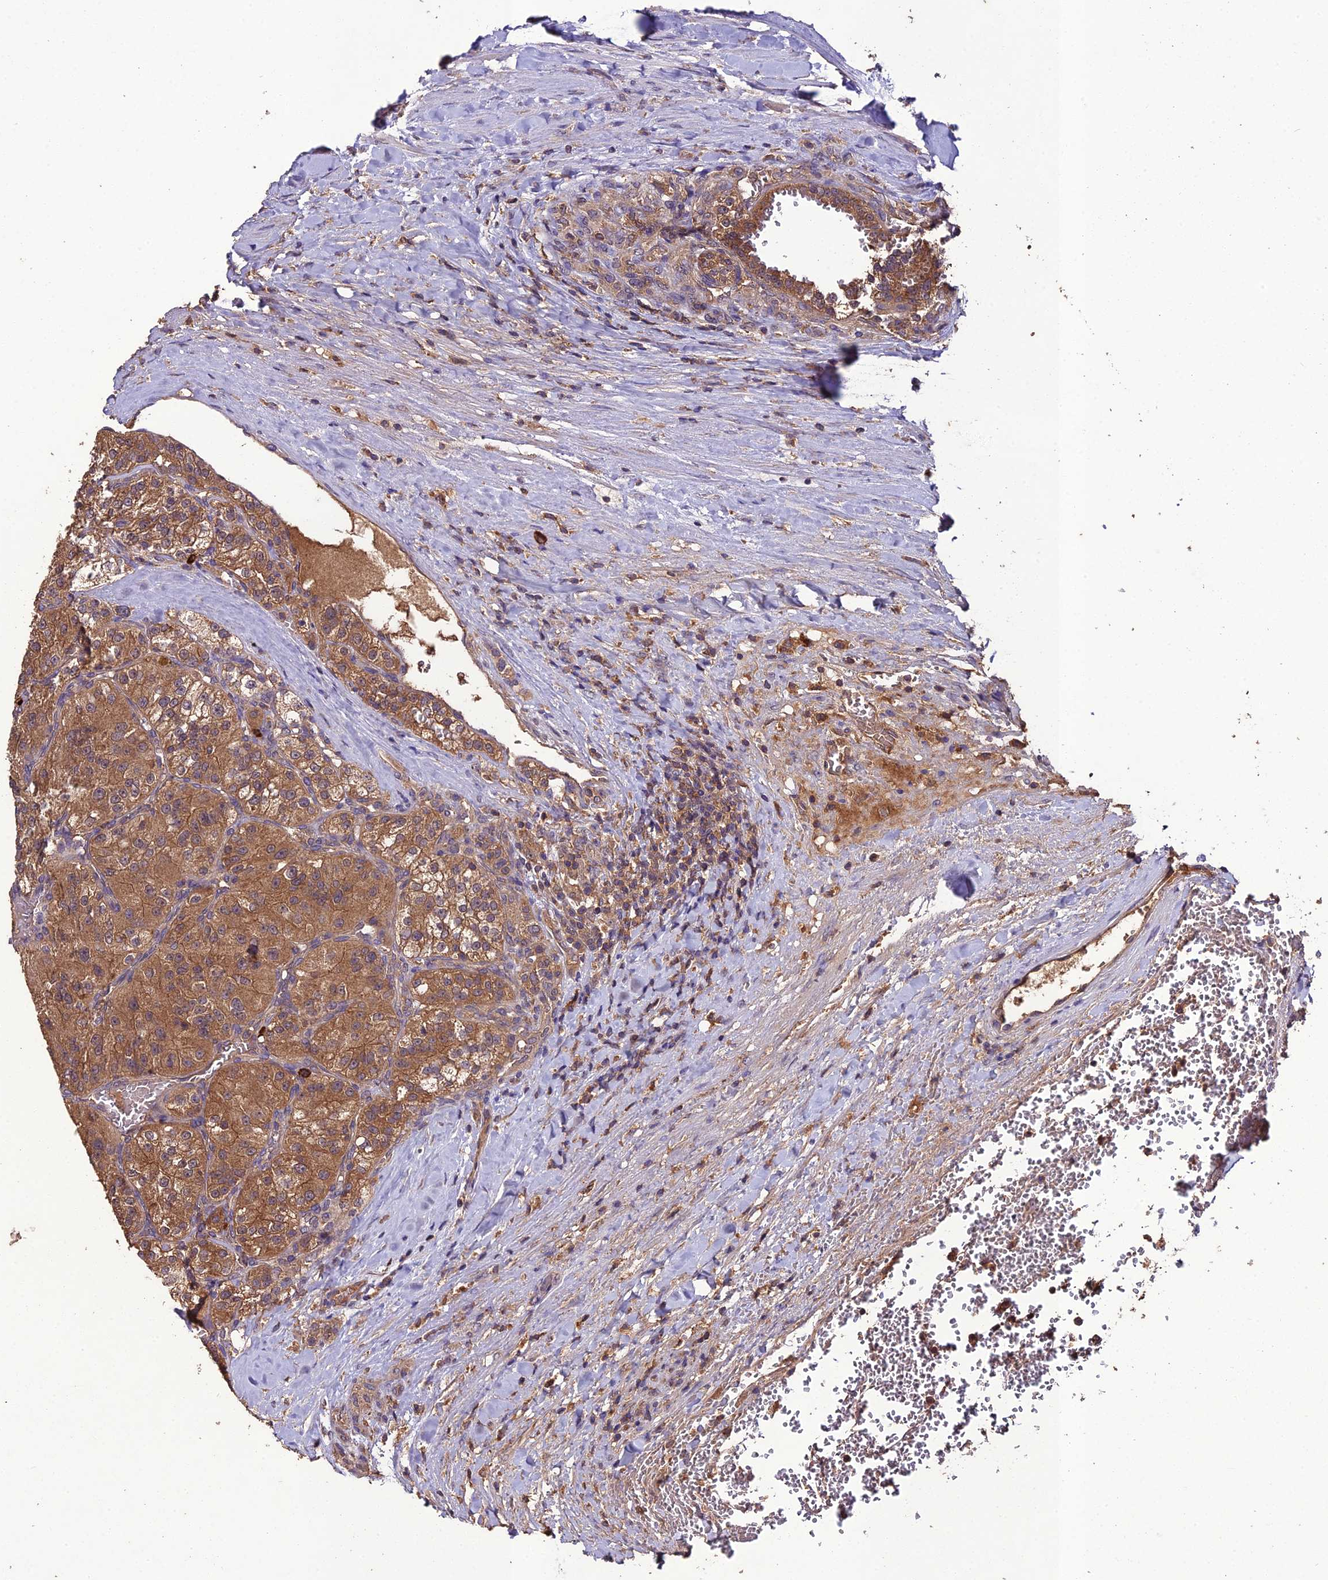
{"staining": {"intensity": "moderate", "quantity": ">75%", "location": "cytoplasmic/membranous"}, "tissue": "renal cancer", "cell_type": "Tumor cells", "image_type": "cancer", "snomed": [{"axis": "morphology", "description": "Adenocarcinoma, NOS"}, {"axis": "topography", "description": "Kidney"}], "caption": "Immunohistochemistry (DAB) staining of human renal adenocarcinoma shows moderate cytoplasmic/membranous protein staining in approximately >75% of tumor cells.", "gene": "TMEM258", "patient": {"sex": "female", "age": 63}}